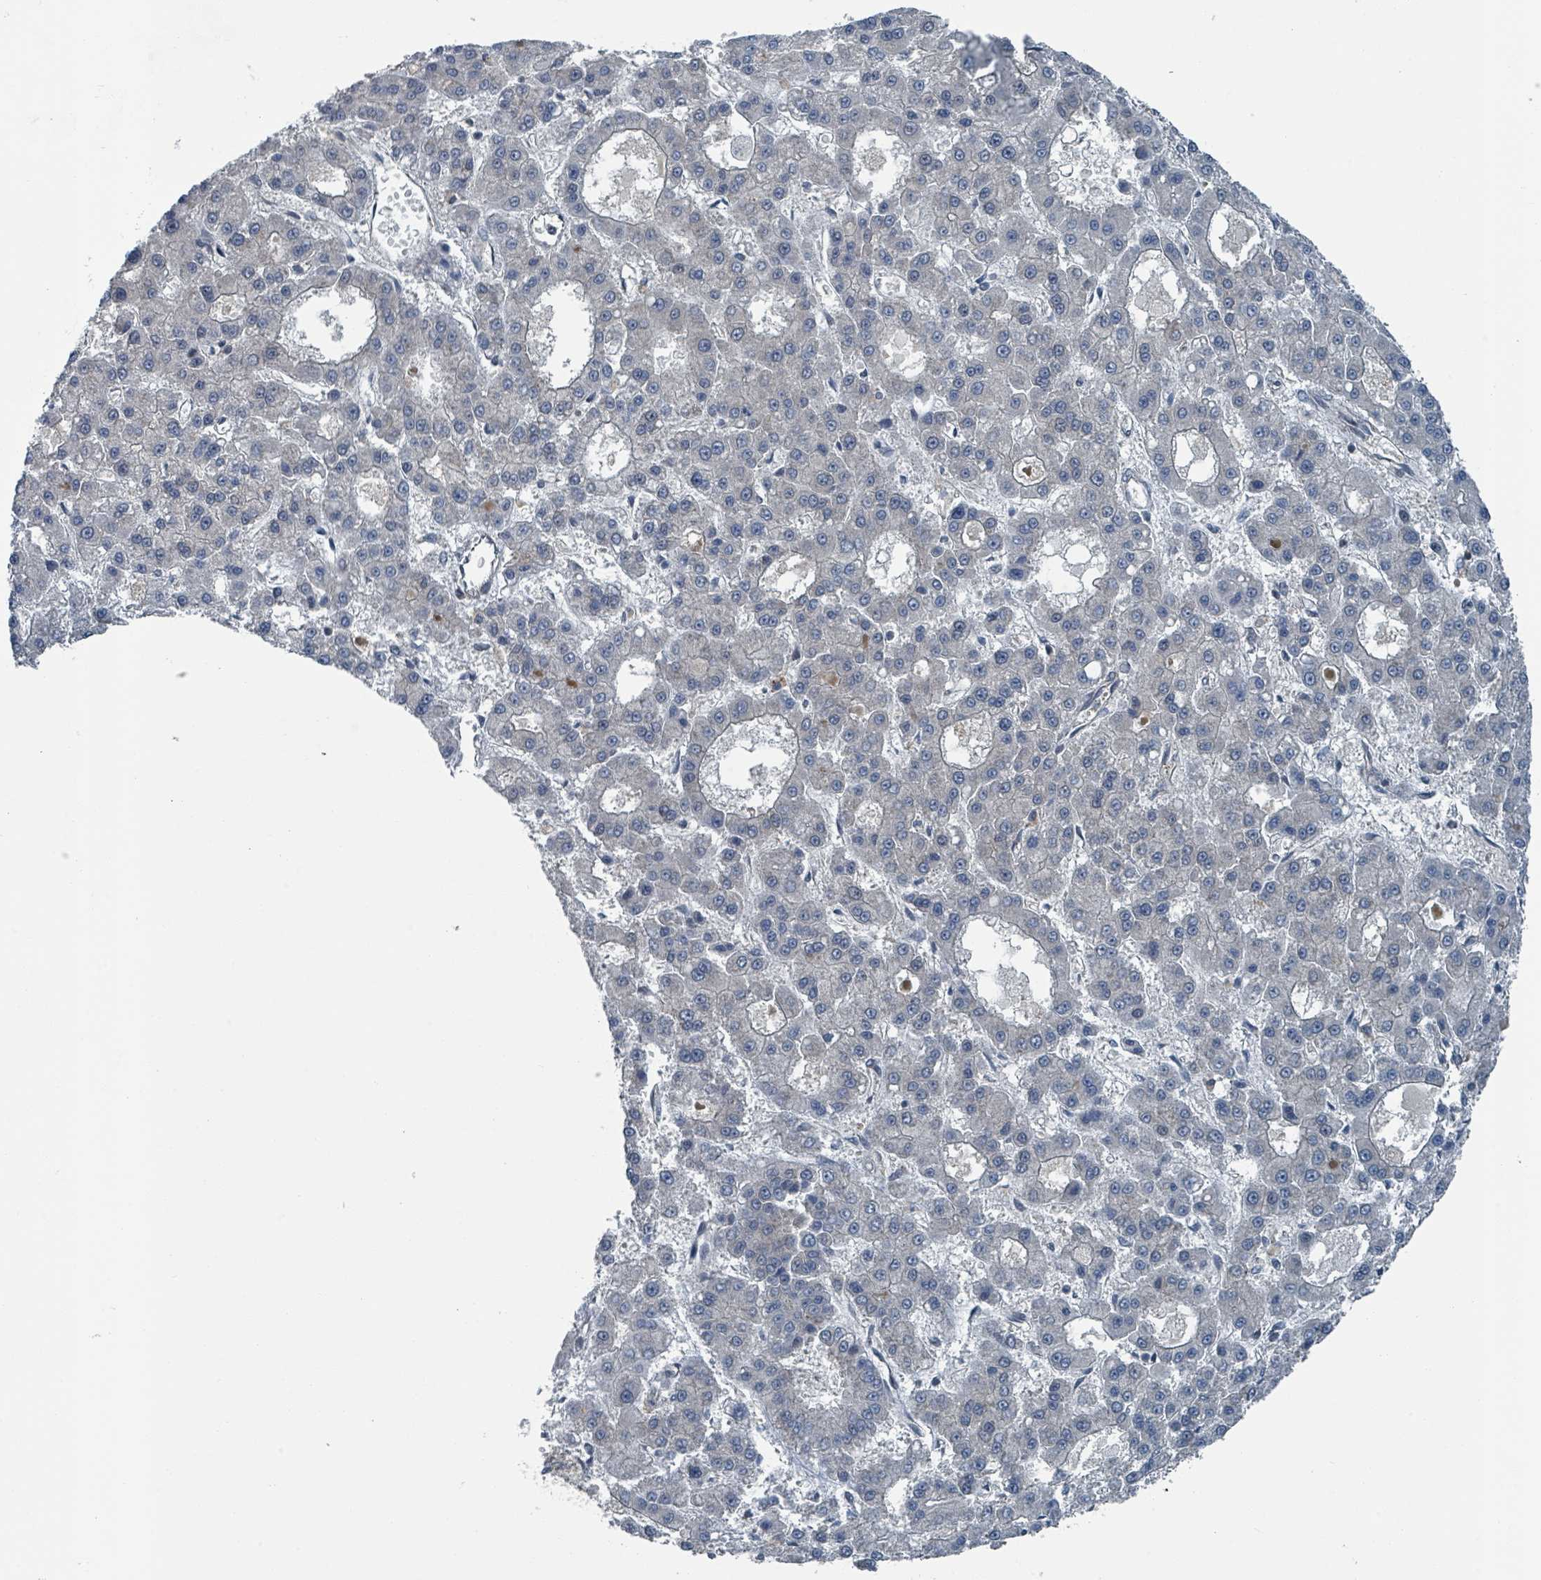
{"staining": {"intensity": "negative", "quantity": "none", "location": "none"}, "tissue": "liver cancer", "cell_type": "Tumor cells", "image_type": "cancer", "snomed": [{"axis": "morphology", "description": "Carcinoma, Hepatocellular, NOS"}, {"axis": "topography", "description": "Liver"}], "caption": "Micrograph shows no significant protein expression in tumor cells of liver cancer.", "gene": "GOLGA7", "patient": {"sex": "male", "age": 70}}